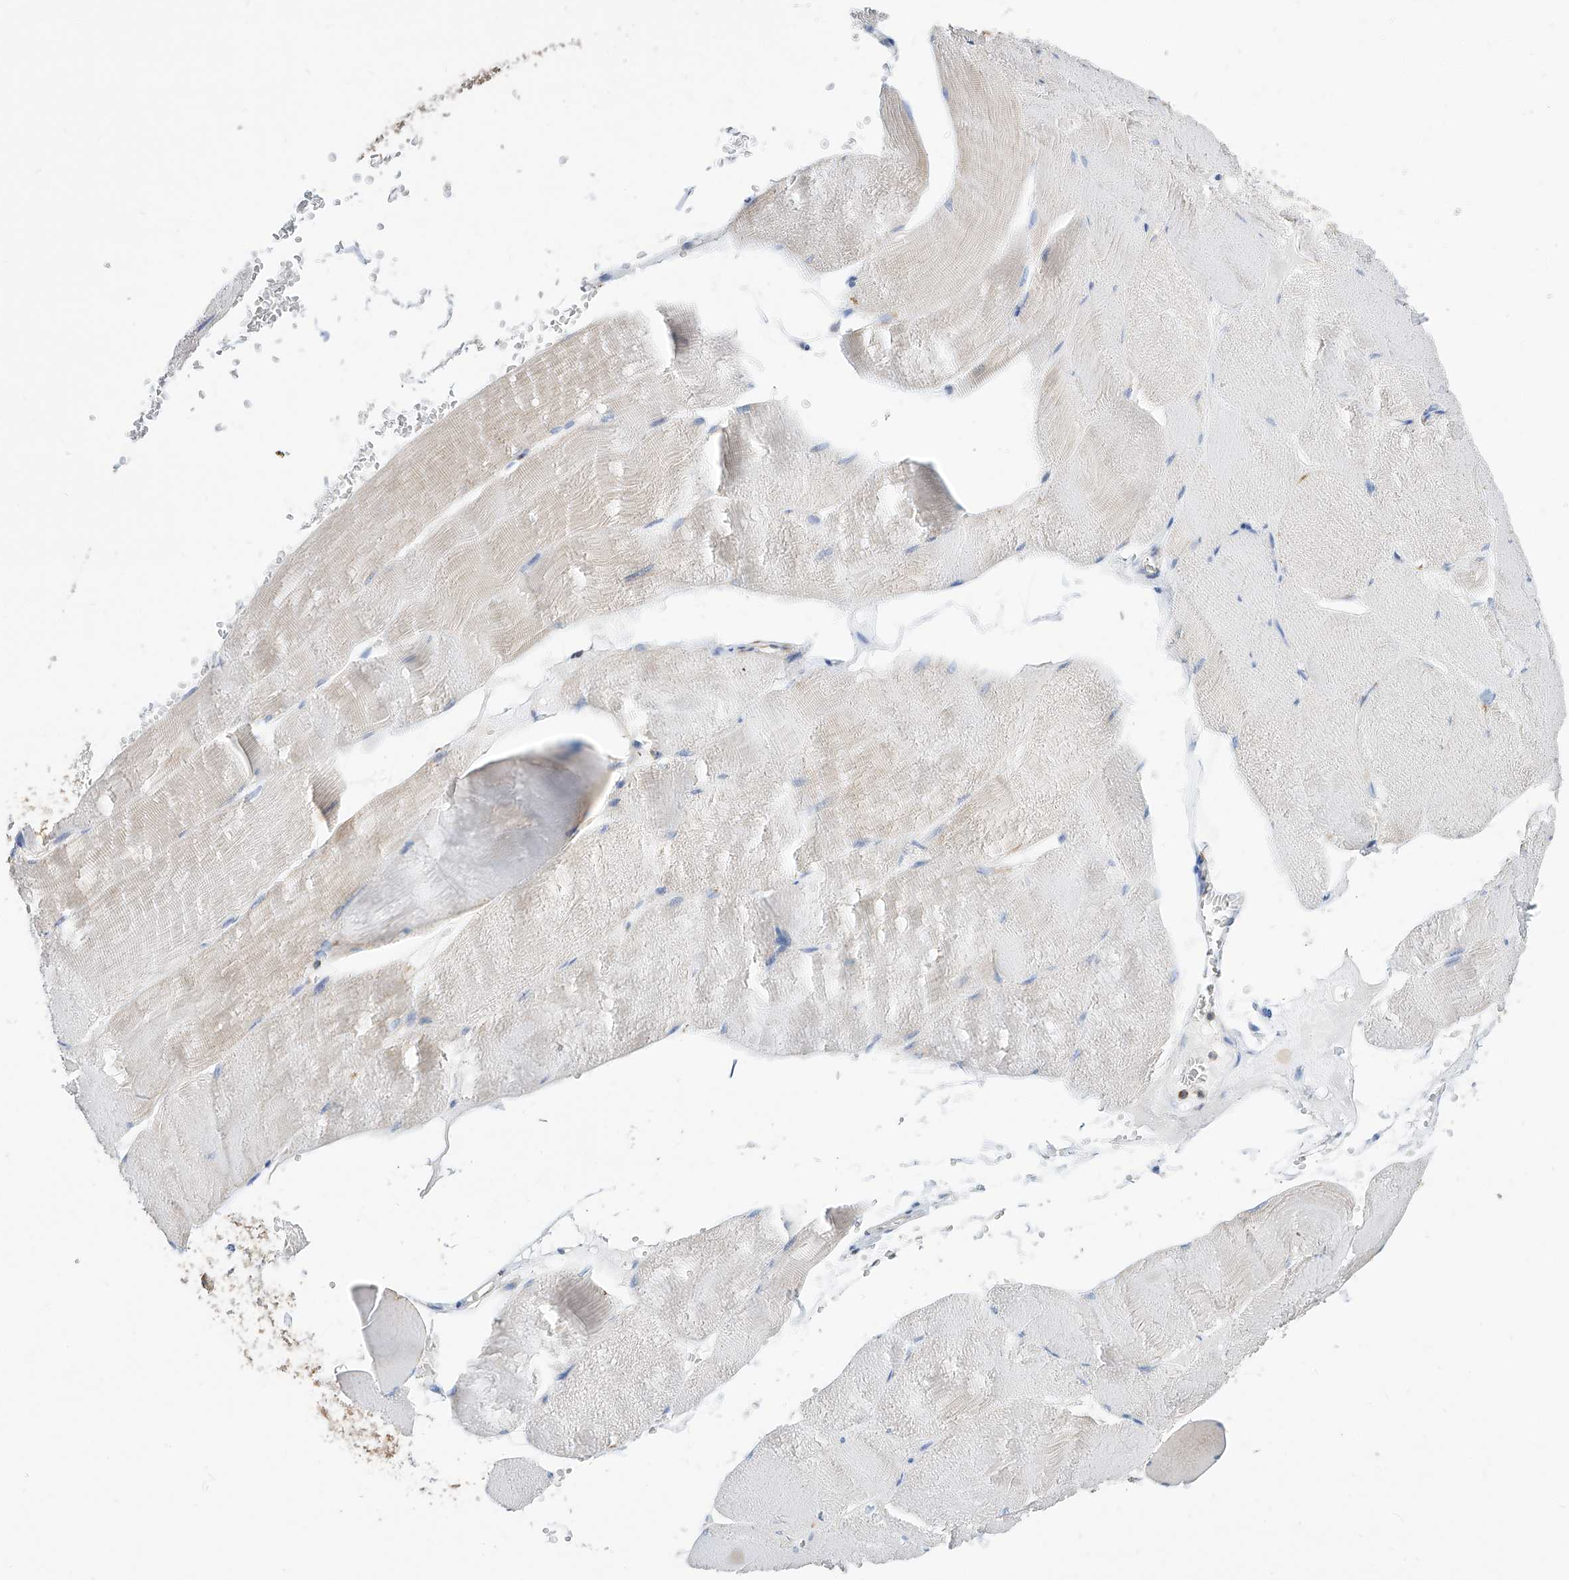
{"staining": {"intensity": "negative", "quantity": "none", "location": "none"}, "tissue": "skeletal muscle", "cell_type": "Myocytes", "image_type": "normal", "snomed": [{"axis": "morphology", "description": "Normal tissue, NOS"}, {"axis": "morphology", "description": "Basal cell carcinoma"}, {"axis": "topography", "description": "Skeletal muscle"}], "caption": "This is a photomicrograph of immunohistochemistry (IHC) staining of normal skeletal muscle, which shows no positivity in myocytes.", "gene": "CPNE5", "patient": {"sex": "female", "age": 64}}